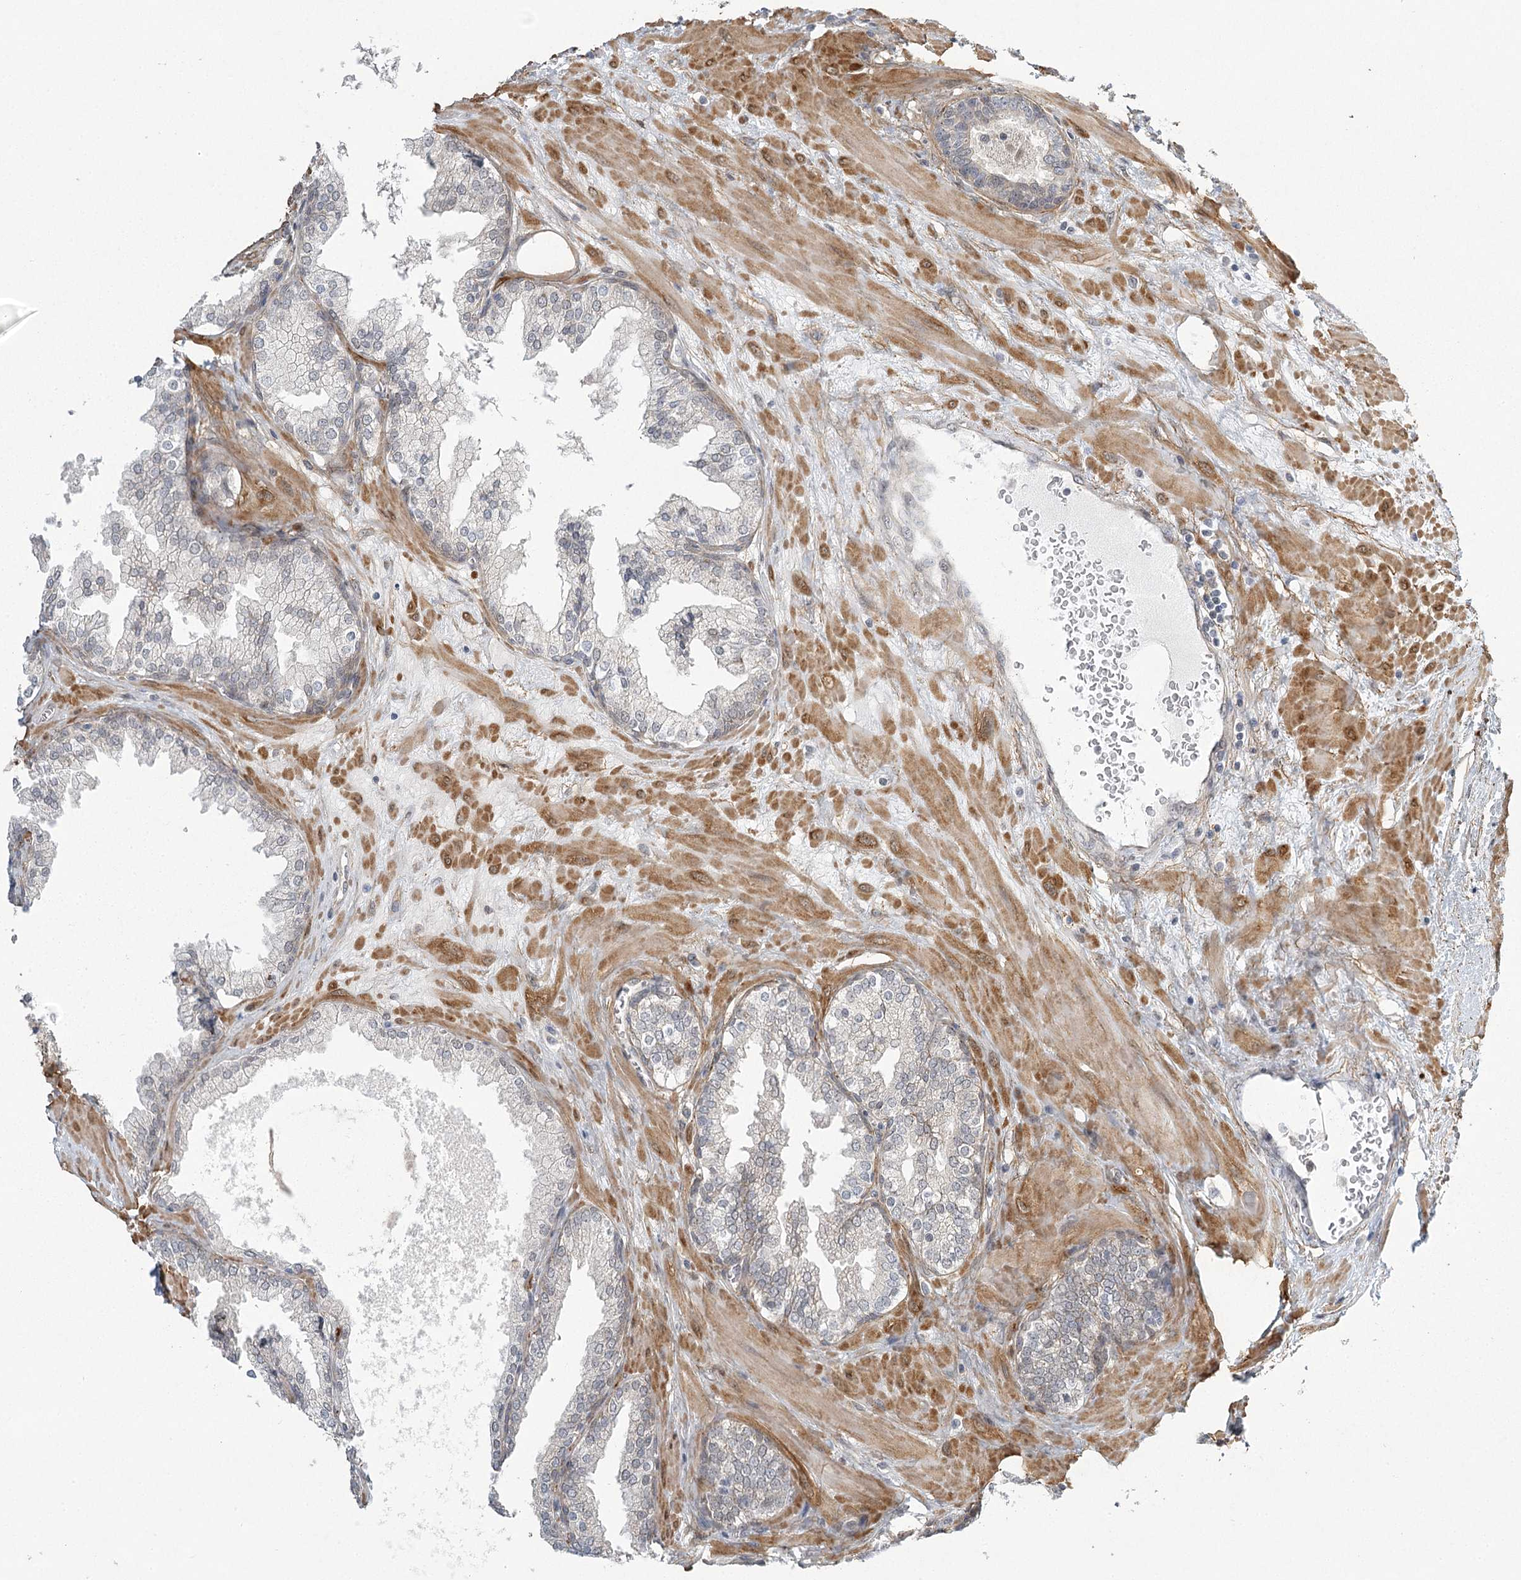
{"staining": {"intensity": "negative", "quantity": "none", "location": "none"}, "tissue": "prostate", "cell_type": "Glandular cells", "image_type": "normal", "snomed": [{"axis": "morphology", "description": "Normal tissue, NOS"}, {"axis": "topography", "description": "Prostate"}], "caption": "The photomicrograph reveals no significant staining in glandular cells of prostate.", "gene": "MED28", "patient": {"sex": "male", "age": 51}}